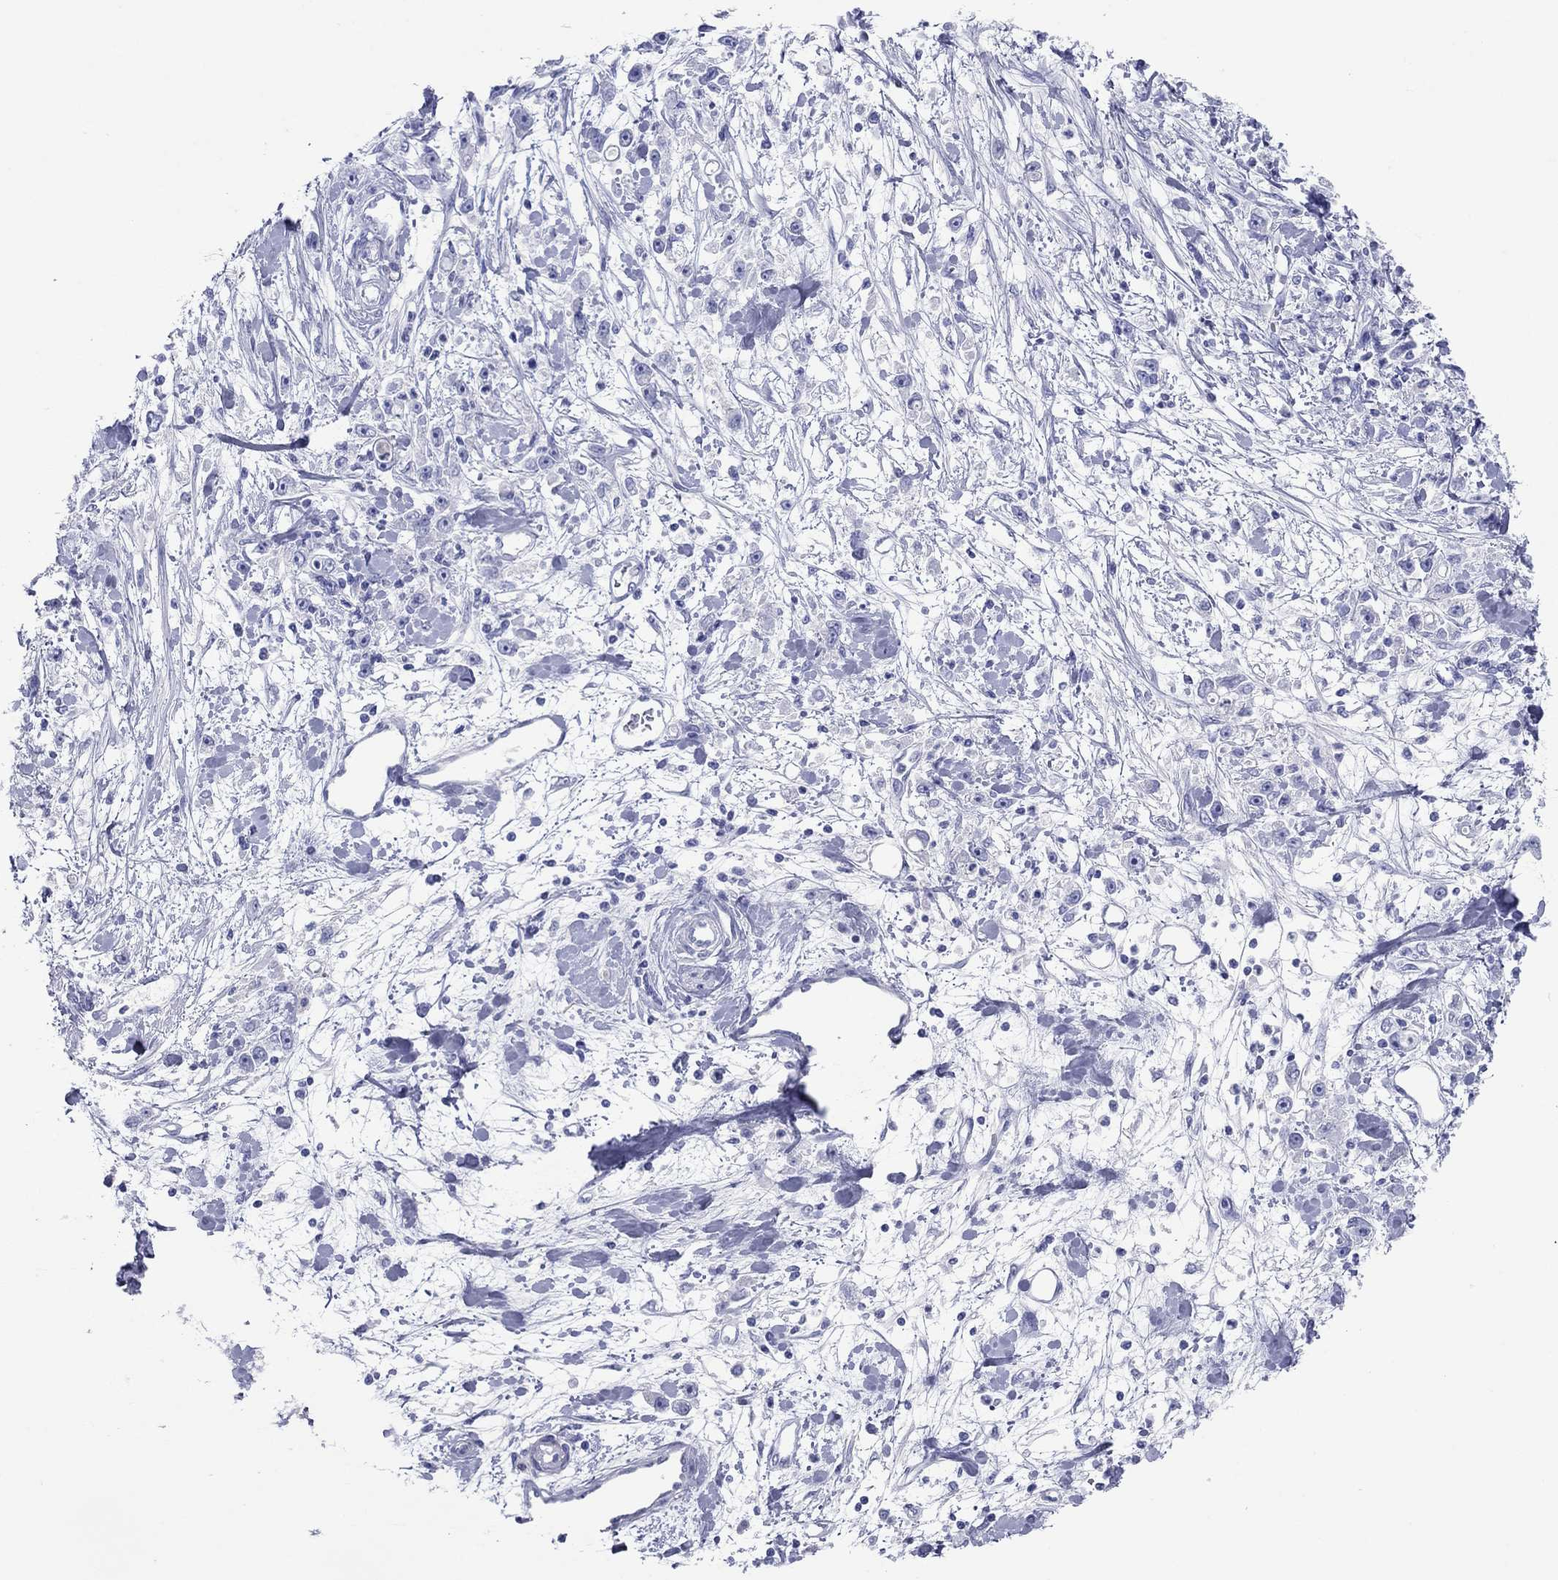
{"staining": {"intensity": "negative", "quantity": "none", "location": "none"}, "tissue": "stomach cancer", "cell_type": "Tumor cells", "image_type": "cancer", "snomed": [{"axis": "morphology", "description": "Adenocarcinoma, NOS"}, {"axis": "topography", "description": "Stomach"}], "caption": "The photomicrograph displays no significant staining in tumor cells of stomach cancer (adenocarcinoma).", "gene": "ATP4A", "patient": {"sex": "female", "age": 59}}